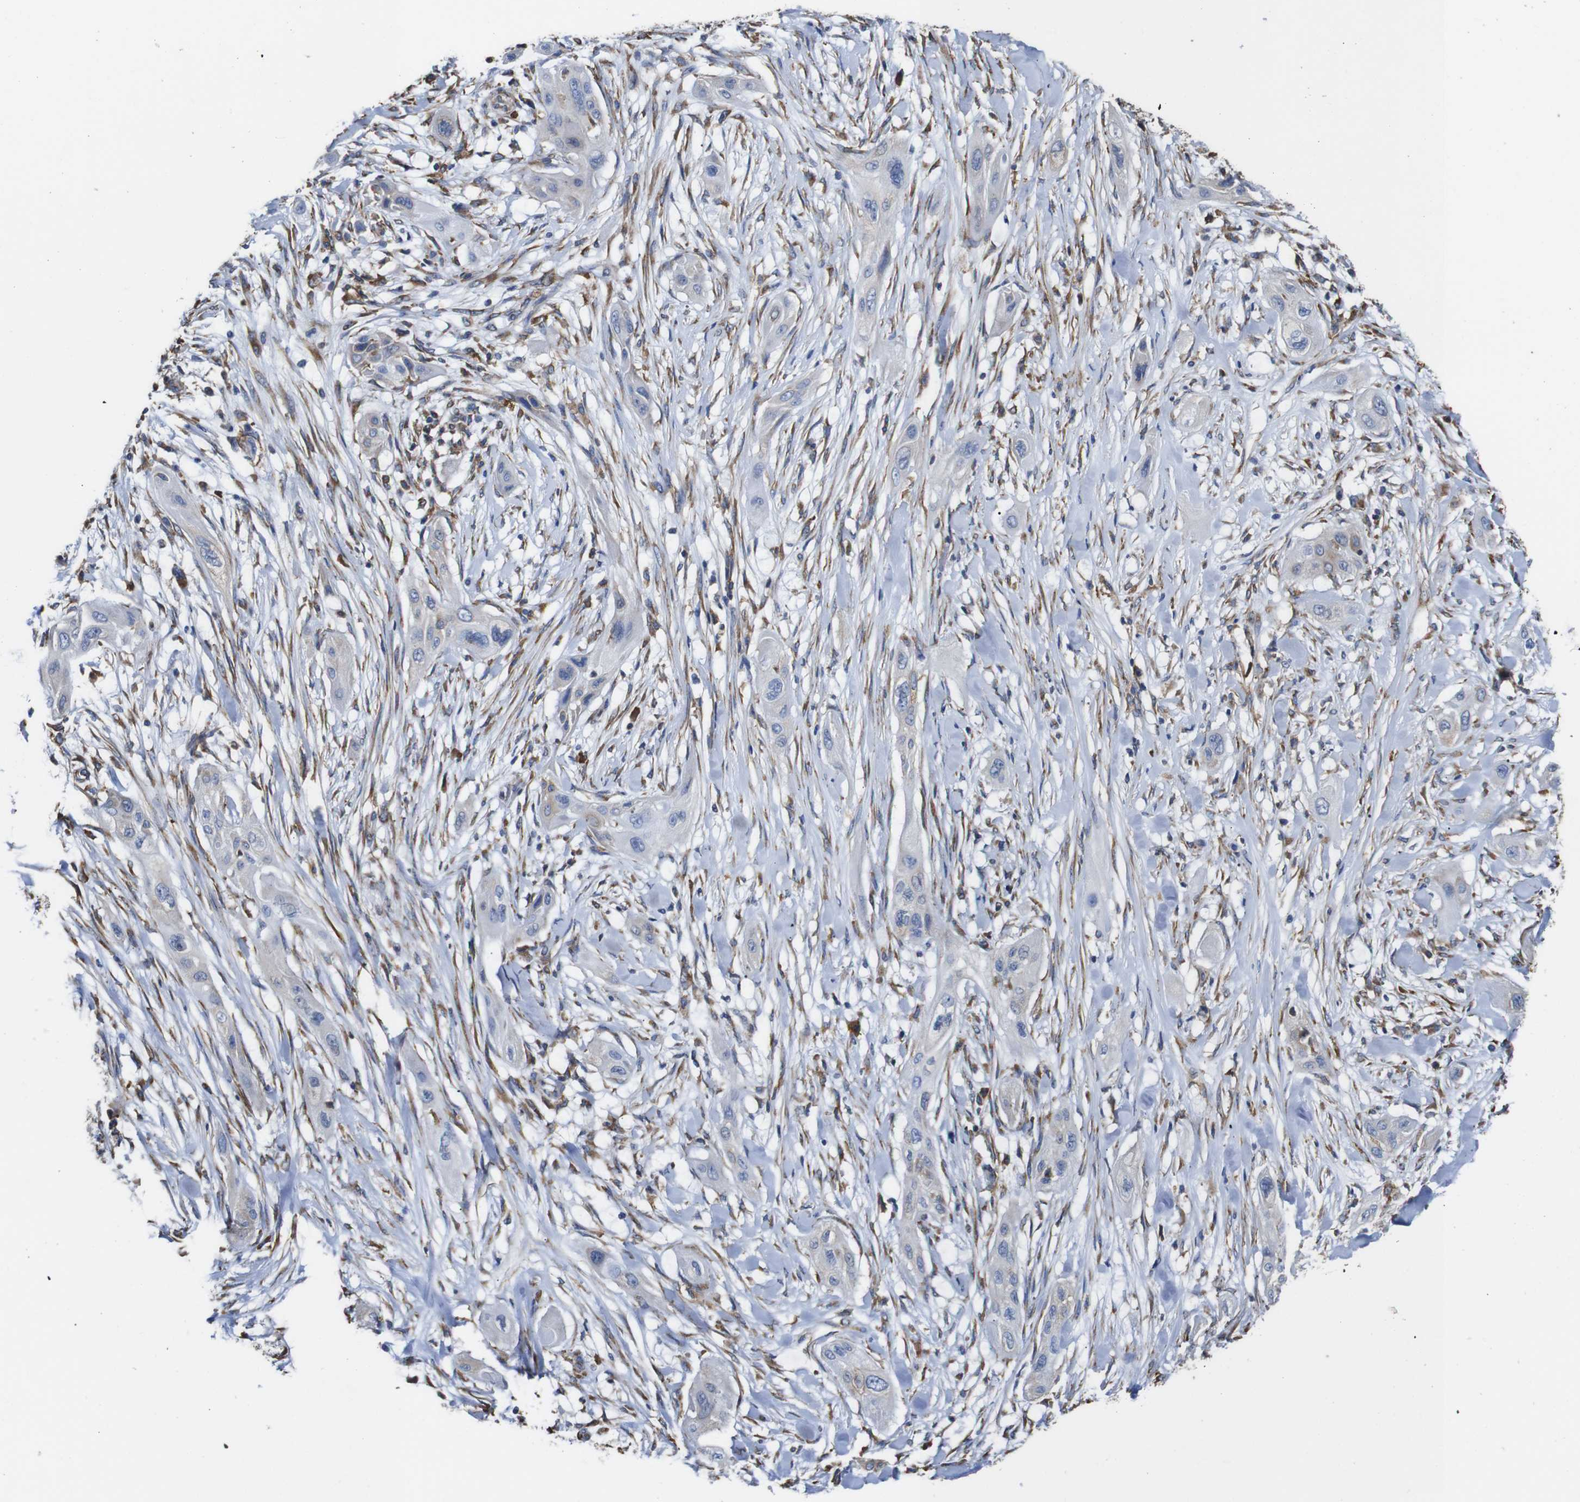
{"staining": {"intensity": "weak", "quantity": "<25%", "location": "cytoplasmic/membranous"}, "tissue": "lung cancer", "cell_type": "Tumor cells", "image_type": "cancer", "snomed": [{"axis": "morphology", "description": "Squamous cell carcinoma, NOS"}, {"axis": "topography", "description": "Lung"}], "caption": "Tumor cells are negative for protein expression in human squamous cell carcinoma (lung).", "gene": "PPIB", "patient": {"sex": "female", "age": 47}}